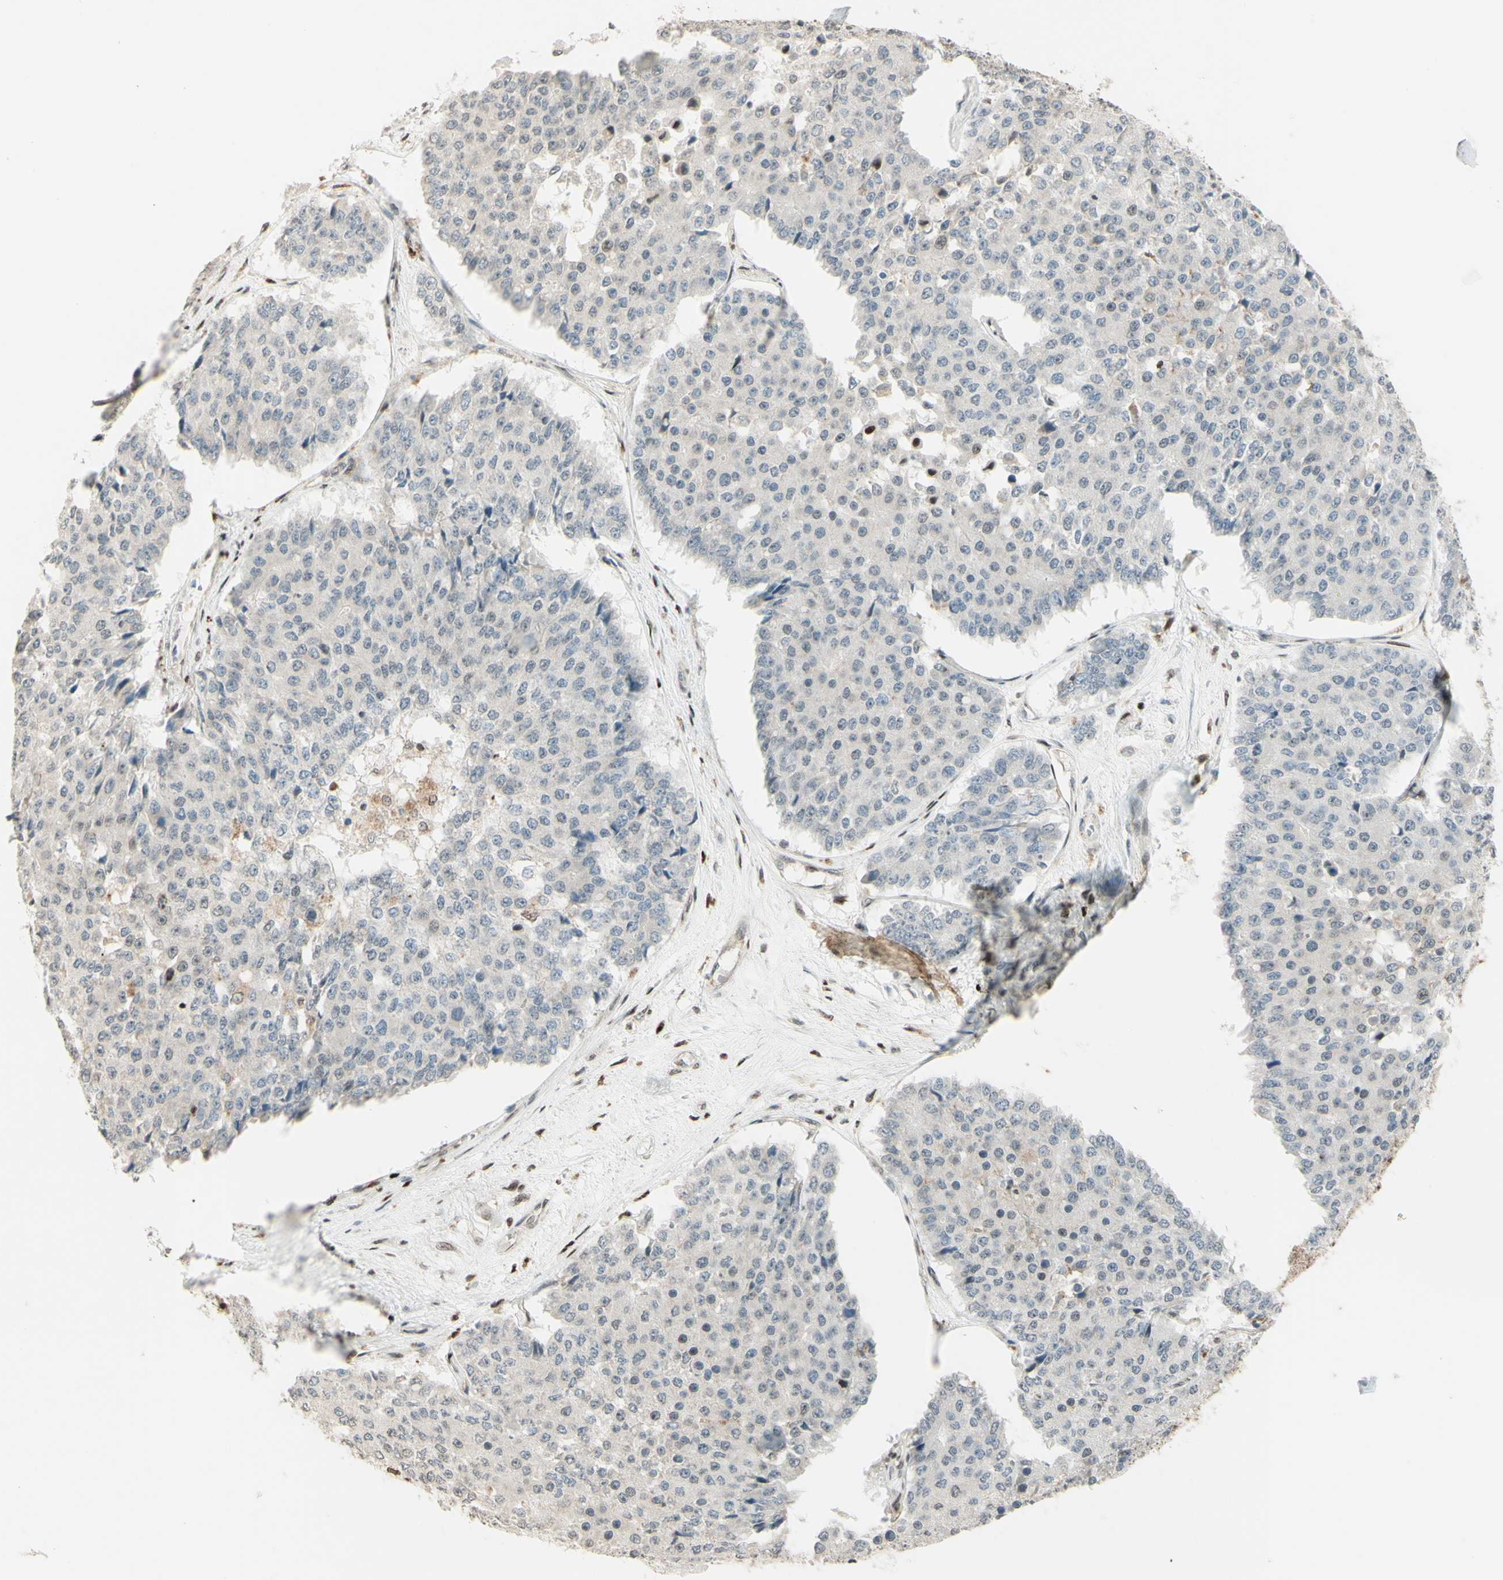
{"staining": {"intensity": "negative", "quantity": "none", "location": "none"}, "tissue": "pancreatic cancer", "cell_type": "Tumor cells", "image_type": "cancer", "snomed": [{"axis": "morphology", "description": "Adenocarcinoma, NOS"}, {"axis": "topography", "description": "Pancreas"}], "caption": "Immunohistochemical staining of human pancreatic adenocarcinoma shows no significant expression in tumor cells.", "gene": "CDKL5", "patient": {"sex": "male", "age": 50}}